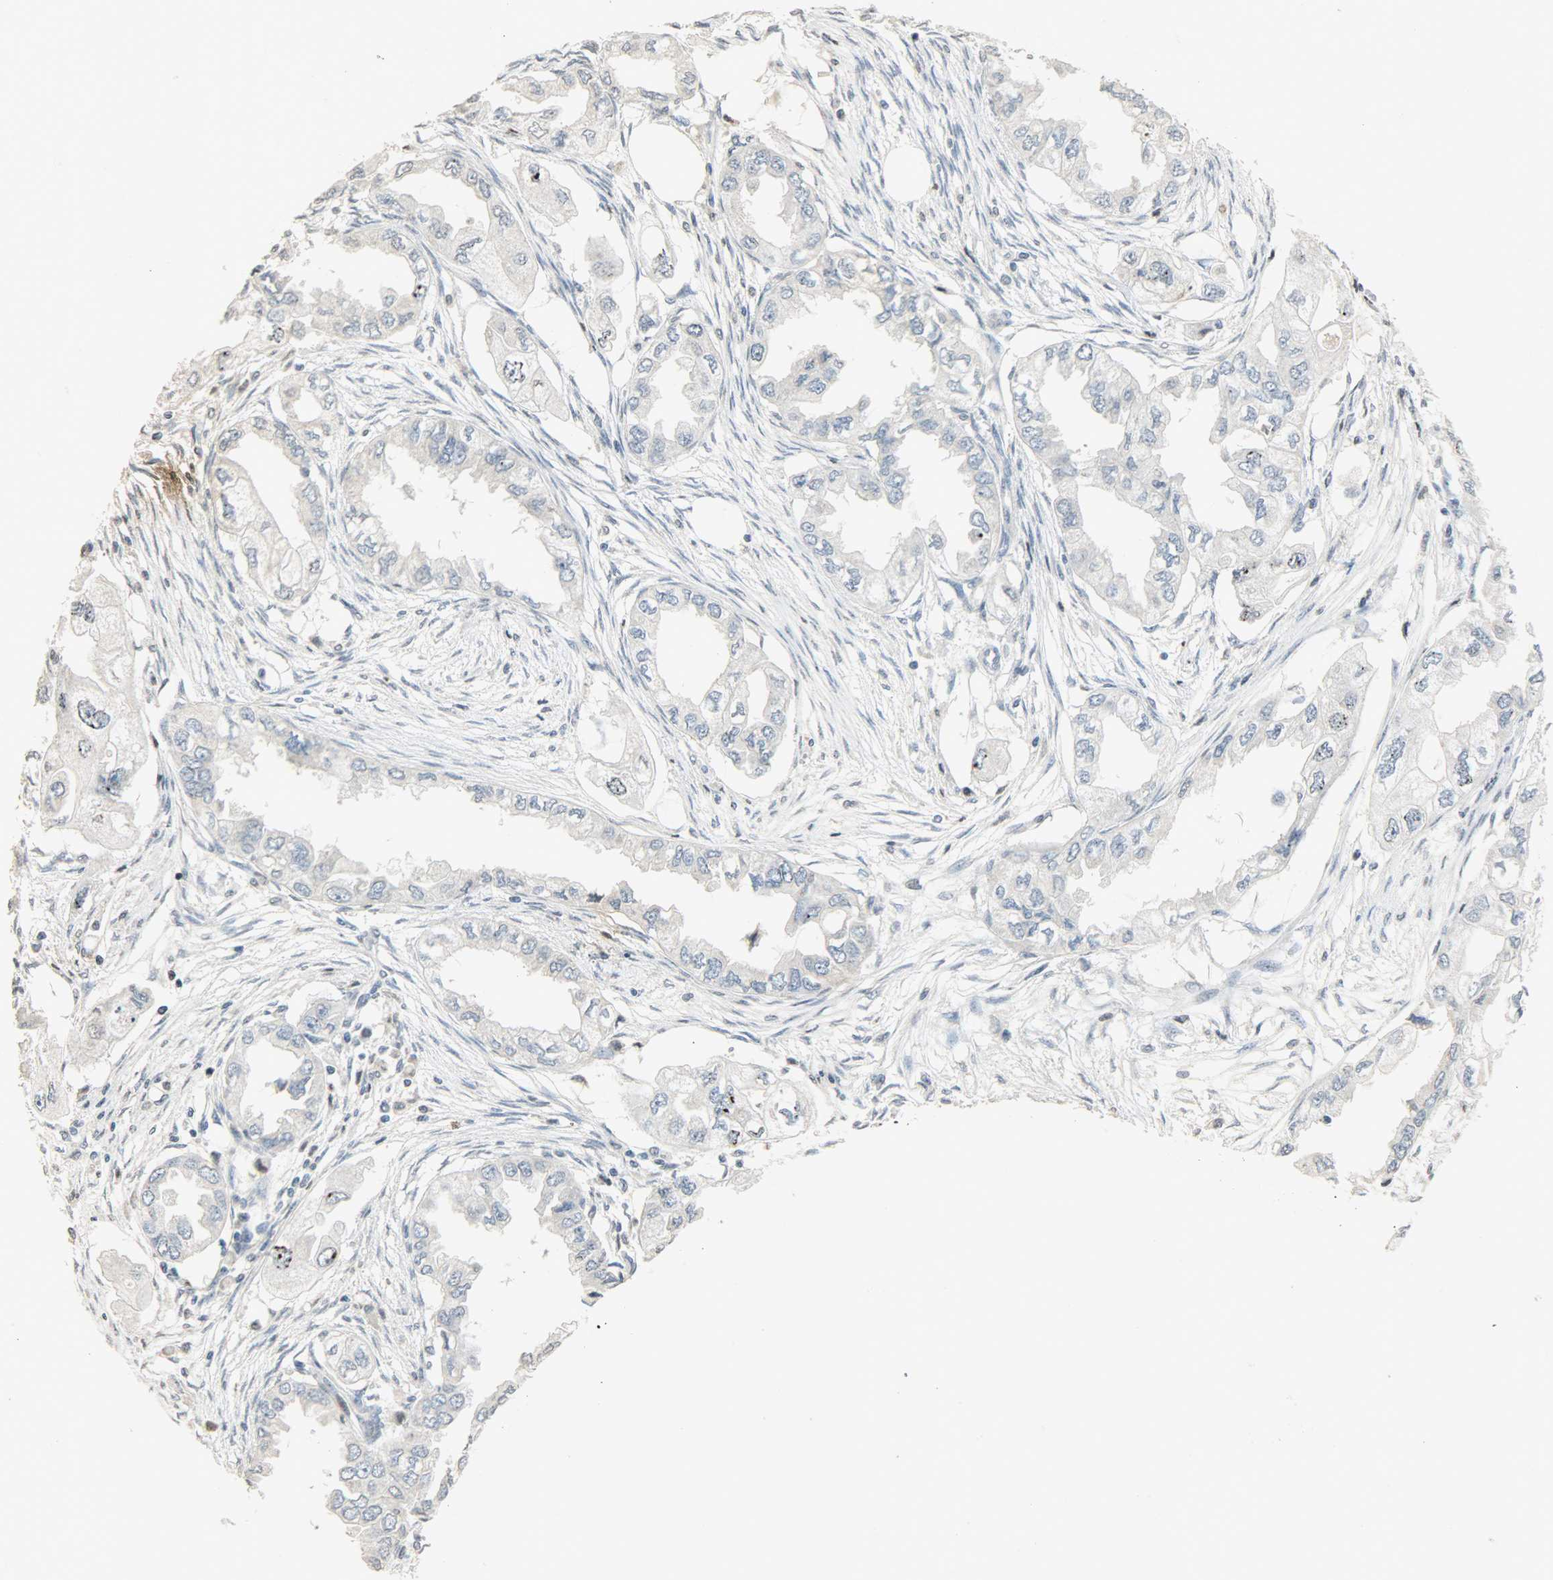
{"staining": {"intensity": "negative", "quantity": "none", "location": "none"}, "tissue": "endometrial cancer", "cell_type": "Tumor cells", "image_type": "cancer", "snomed": [{"axis": "morphology", "description": "Adenocarcinoma, NOS"}, {"axis": "topography", "description": "Endometrium"}], "caption": "Adenocarcinoma (endometrial) was stained to show a protein in brown. There is no significant positivity in tumor cells.", "gene": "DNAJB6", "patient": {"sex": "female", "age": 67}}